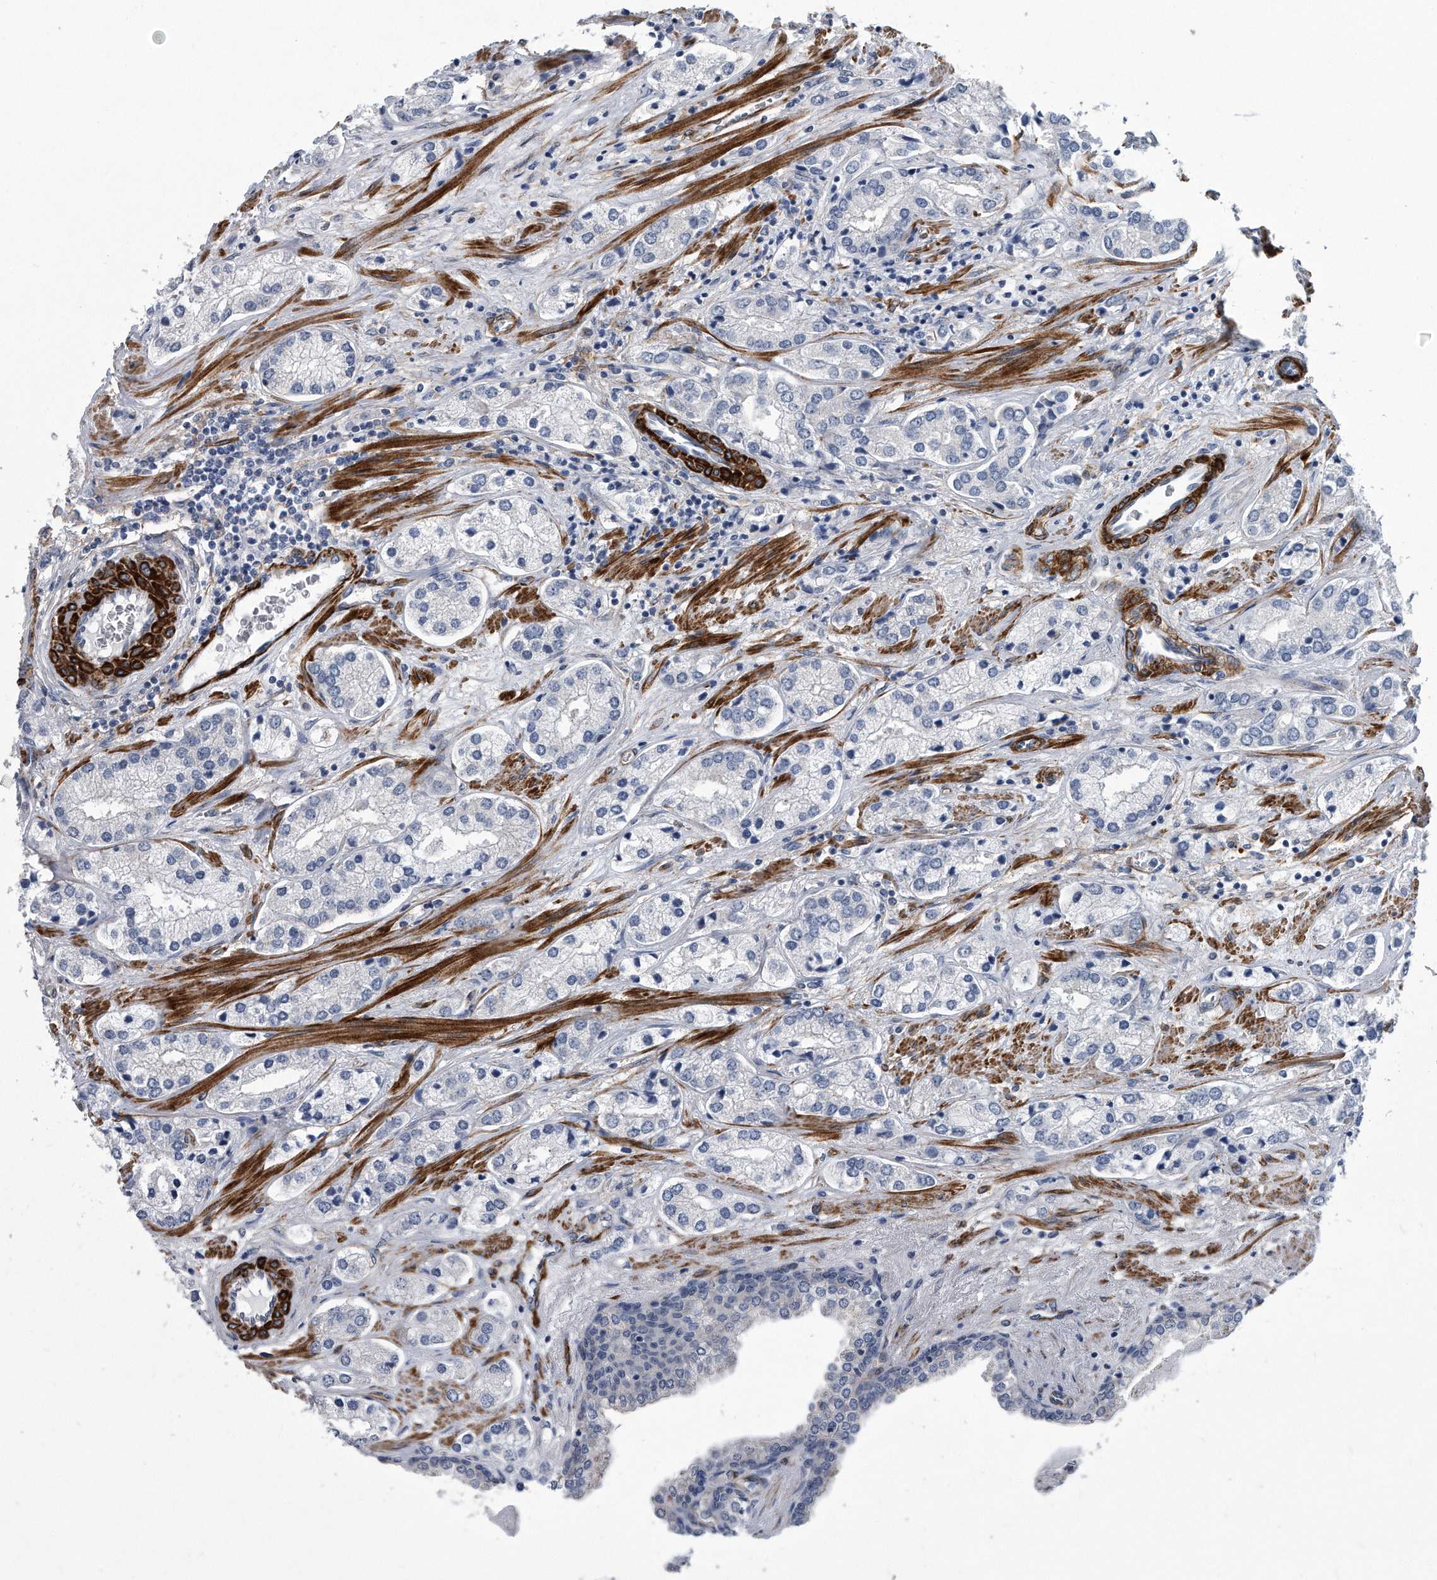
{"staining": {"intensity": "negative", "quantity": "none", "location": "none"}, "tissue": "prostate cancer", "cell_type": "Tumor cells", "image_type": "cancer", "snomed": [{"axis": "morphology", "description": "Adenocarcinoma, High grade"}, {"axis": "topography", "description": "Prostate"}], "caption": "Immunohistochemistry micrograph of human prostate cancer (adenocarcinoma (high-grade)) stained for a protein (brown), which demonstrates no positivity in tumor cells.", "gene": "EIF2B4", "patient": {"sex": "male", "age": 66}}